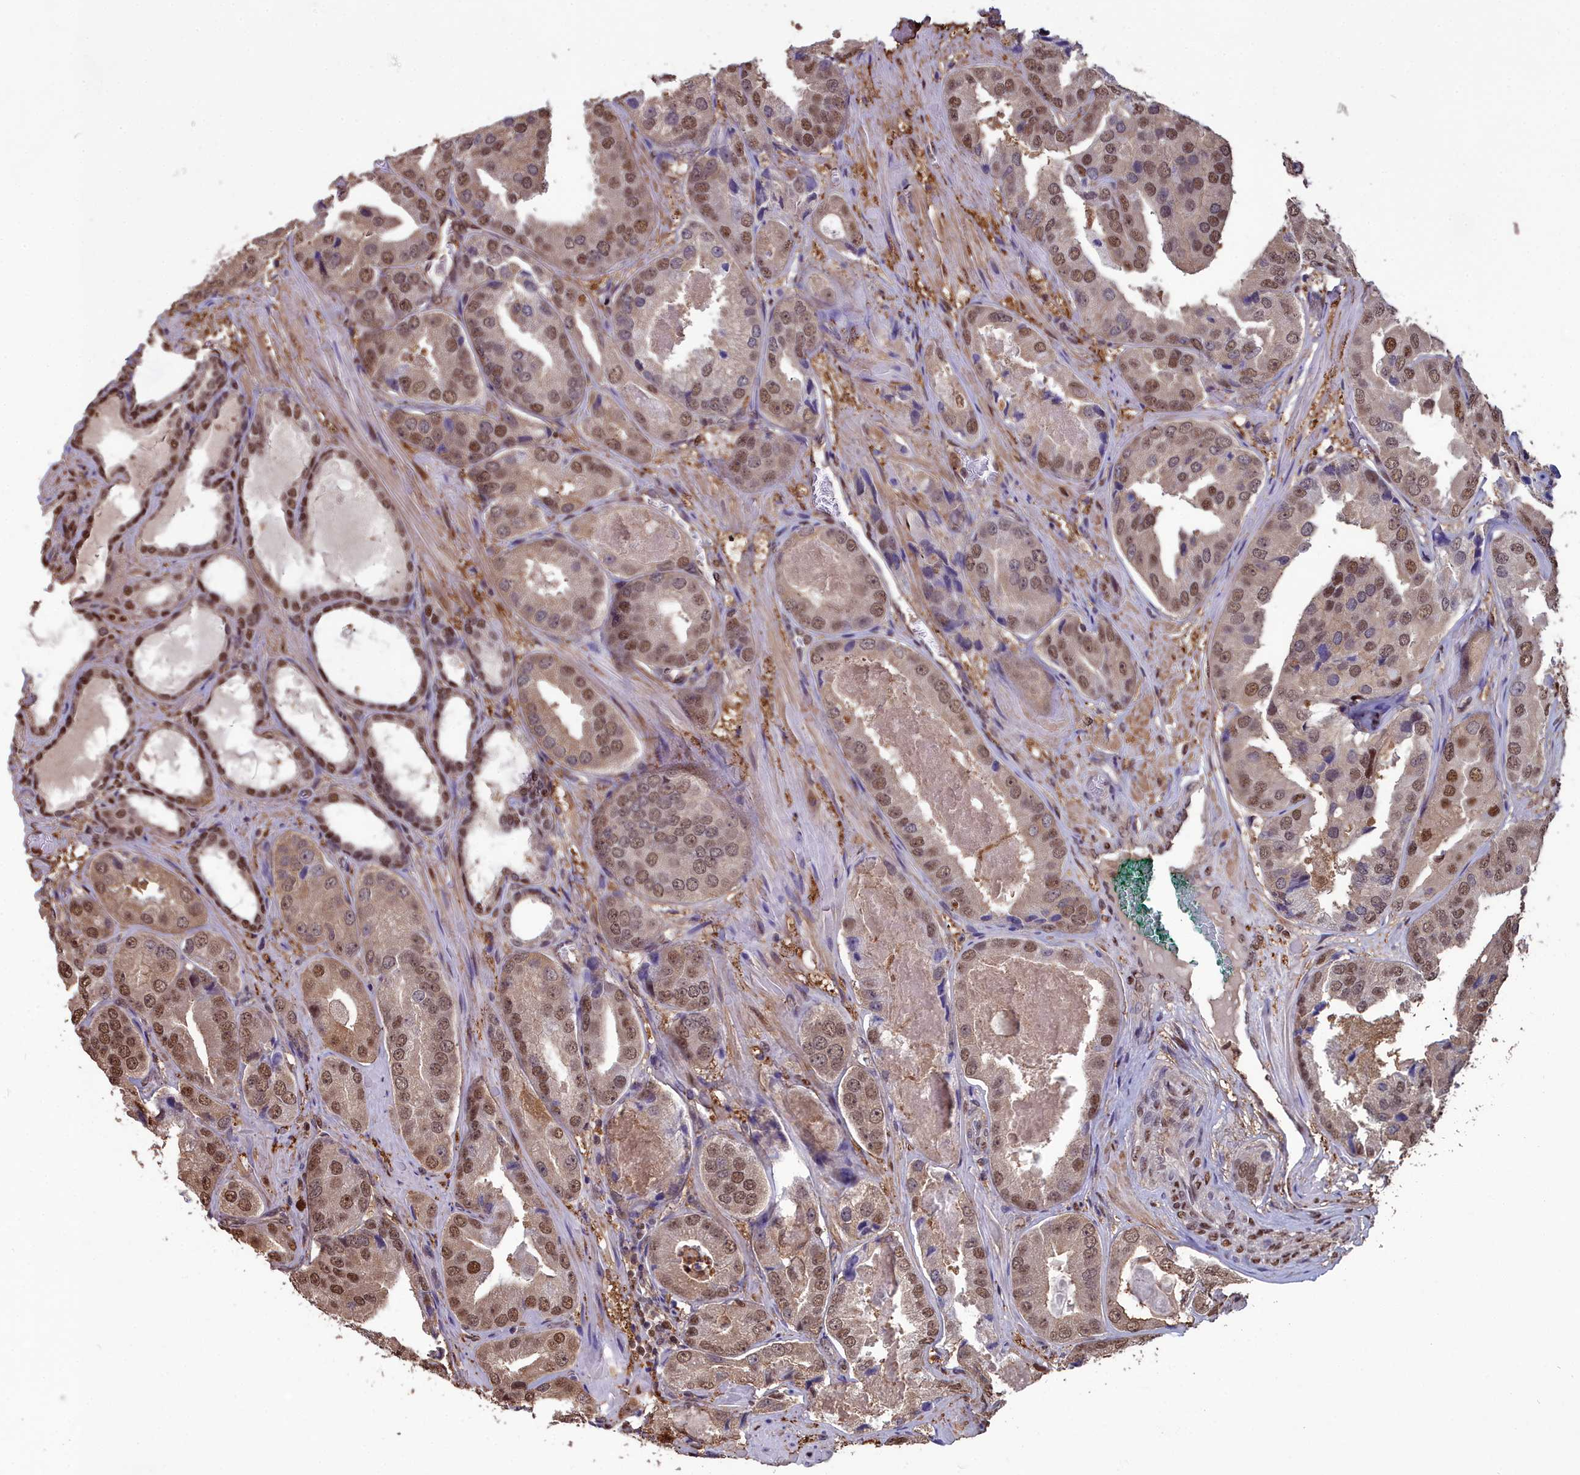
{"staining": {"intensity": "moderate", "quantity": ">75%", "location": "nuclear"}, "tissue": "prostate cancer", "cell_type": "Tumor cells", "image_type": "cancer", "snomed": [{"axis": "morphology", "description": "Adenocarcinoma, High grade"}, {"axis": "topography", "description": "Prostate"}], "caption": "Adenocarcinoma (high-grade) (prostate) stained with a protein marker shows moderate staining in tumor cells.", "gene": "GAPDH", "patient": {"sex": "male", "age": 63}}